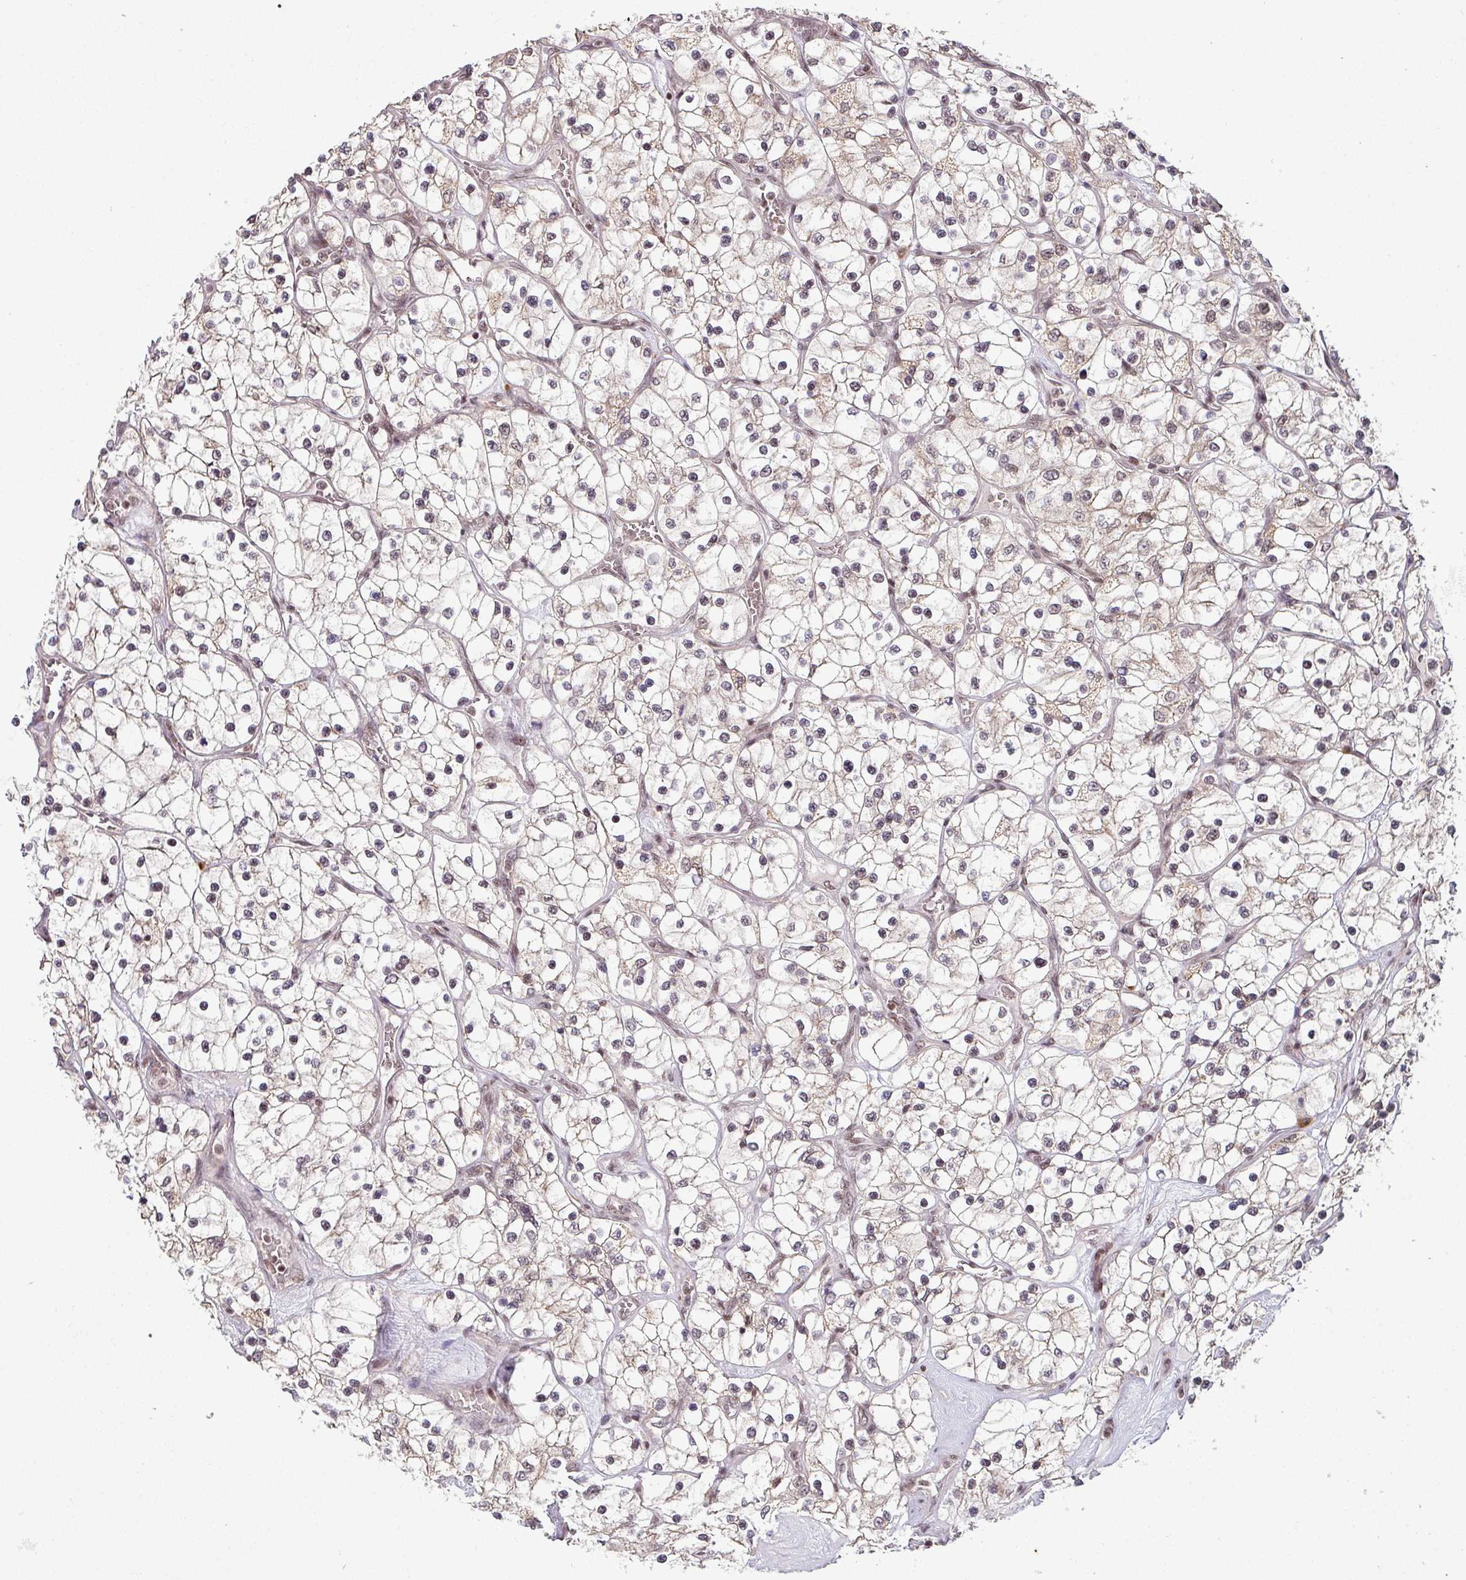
{"staining": {"intensity": "weak", "quantity": "25%-75%", "location": "nuclear"}, "tissue": "renal cancer", "cell_type": "Tumor cells", "image_type": "cancer", "snomed": [{"axis": "morphology", "description": "Adenocarcinoma, NOS"}, {"axis": "topography", "description": "Kidney"}], "caption": "The immunohistochemical stain highlights weak nuclear staining in tumor cells of adenocarcinoma (renal) tissue.", "gene": "PHF23", "patient": {"sex": "female", "age": 69}}